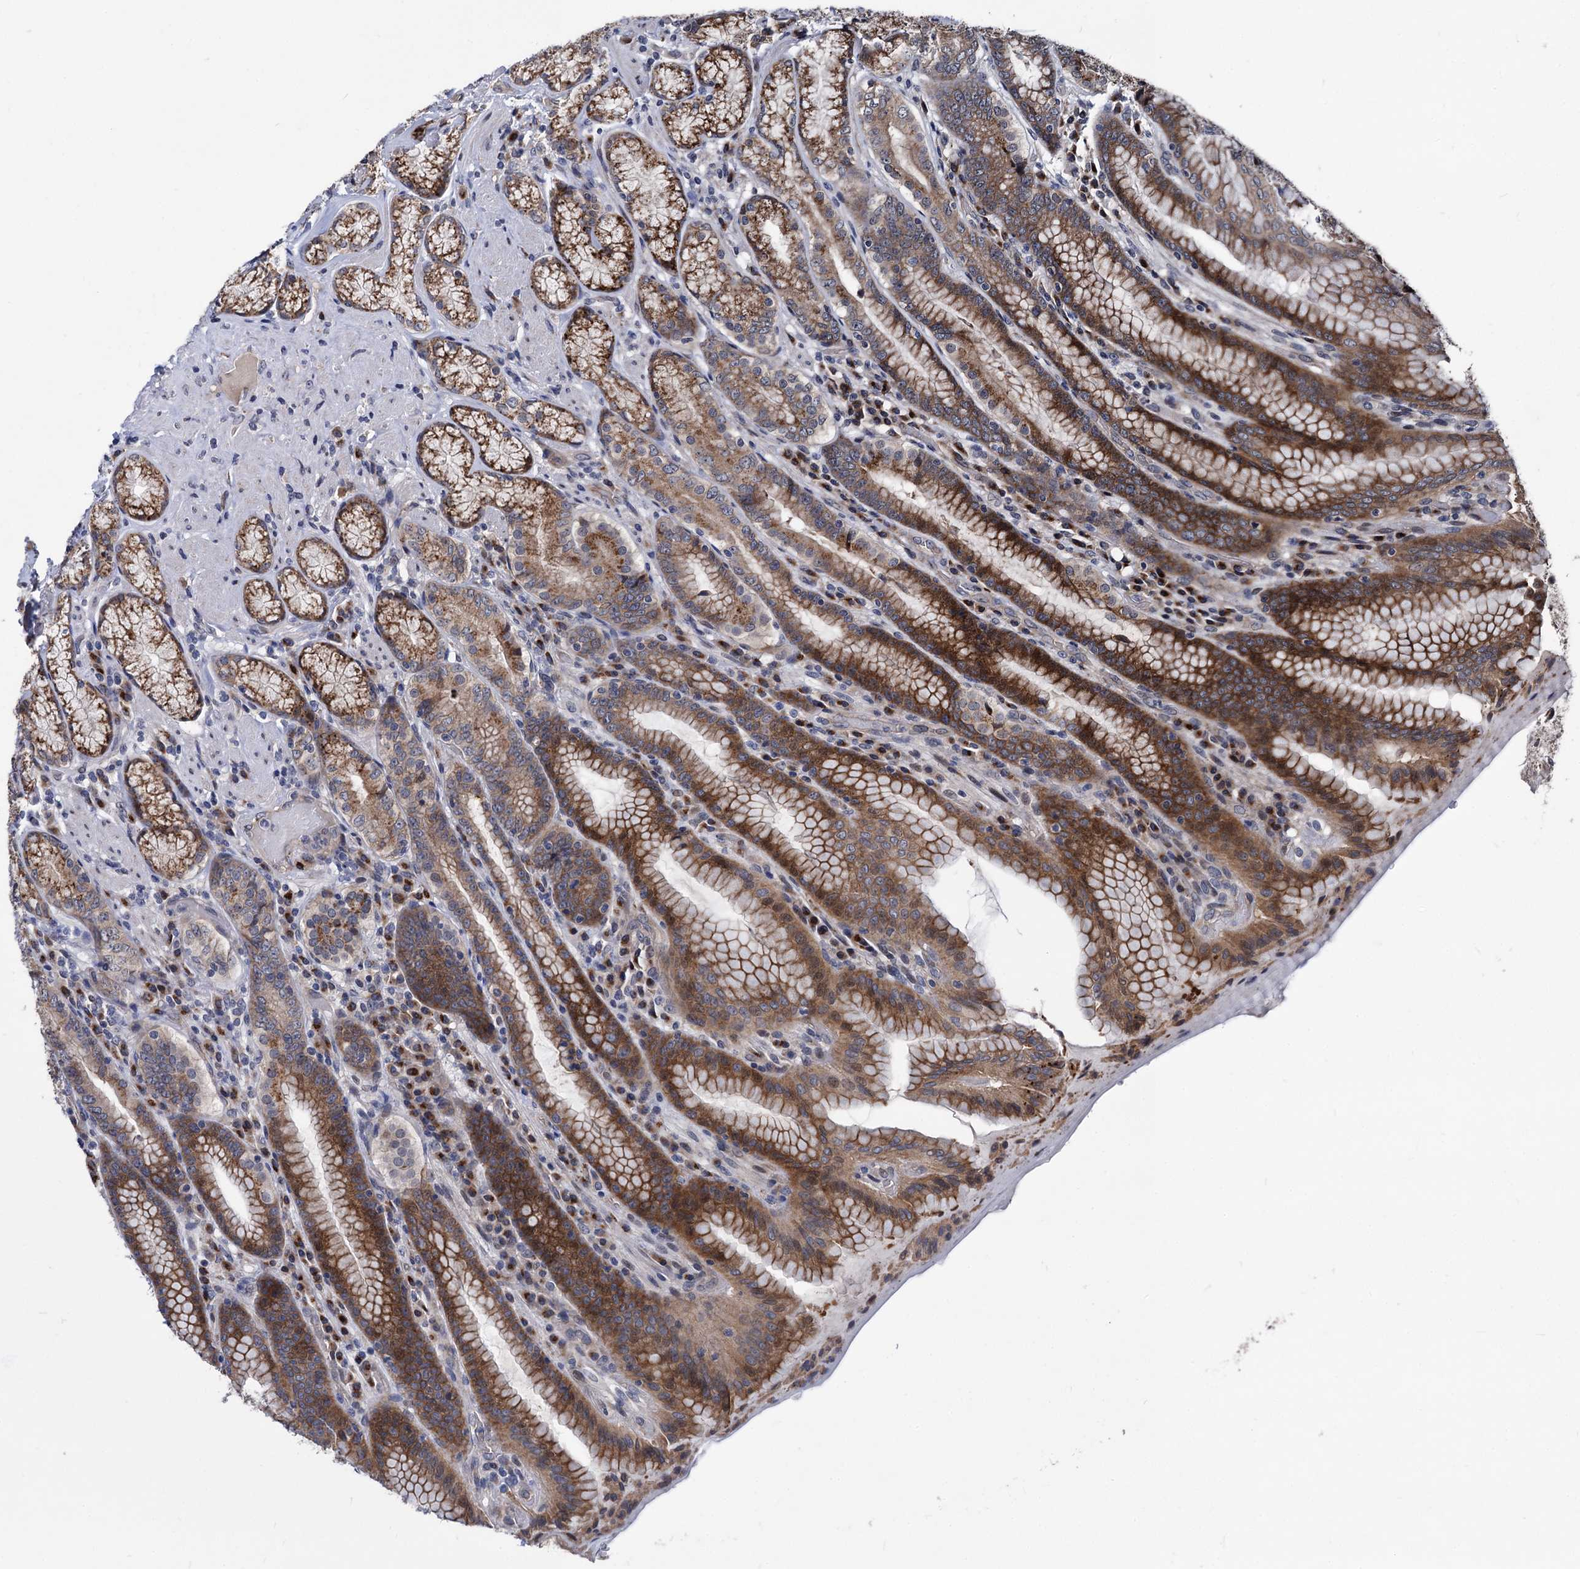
{"staining": {"intensity": "strong", "quantity": "25%-75%", "location": "cytoplasmic/membranous,nuclear"}, "tissue": "stomach", "cell_type": "Glandular cells", "image_type": "normal", "snomed": [{"axis": "morphology", "description": "Normal tissue, NOS"}, {"axis": "topography", "description": "Stomach, upper"}, {"axis": "topography", "description": "Stomach, lower"}], "caption": "The photomicrograph exhibits staining of normal stomach, revealing strong cytoplasmic/membranous,nuclear protein staining (brown color) within glandular cells.", "gene": "SMAGP", "patient": {"sex": "female", "age": 76}}